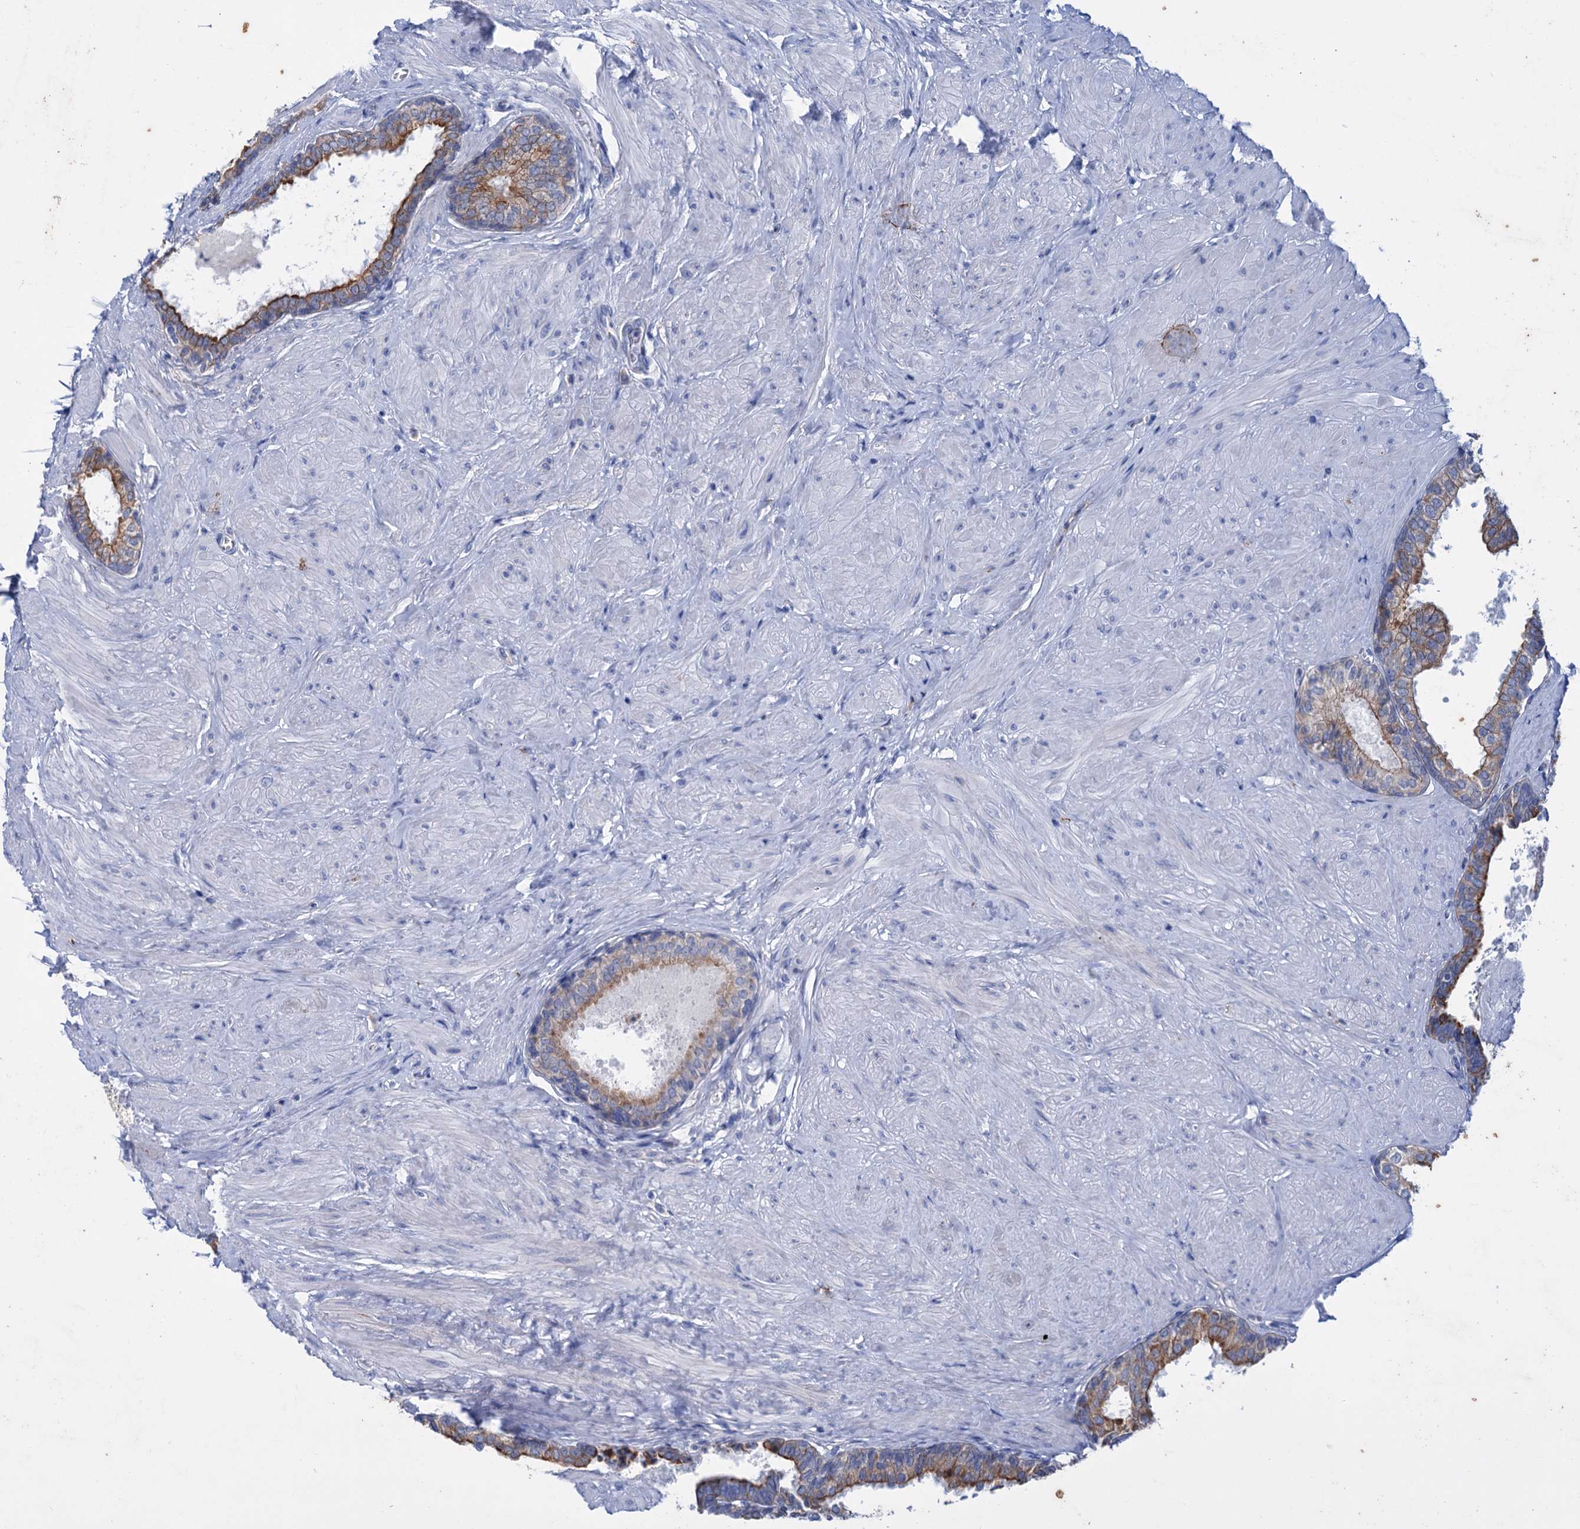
{"staining": {"intensity": "moderate", "quantity": ">75%", "location": "cytoplasmic/membranous"}, "tissue": "prostate", "cell_type": "Glandular cells", "image_type": "normal", "snomed": [{"axis": "morphology", "description": "Normal tissue, NOS"}, {"axis": "topography", "description": "Prostate"}], "caption": "IHC image of unremarkable prostate: human prostate stained using IHC displays medium levels of moderate protein expression localized specifically in the cytoplasmic/membranous of glandular cells, appearing as a cytoplasmic/membranous brown color.", "gene": "FAAP20", "patient": {"sex": "male", "age": 48}}